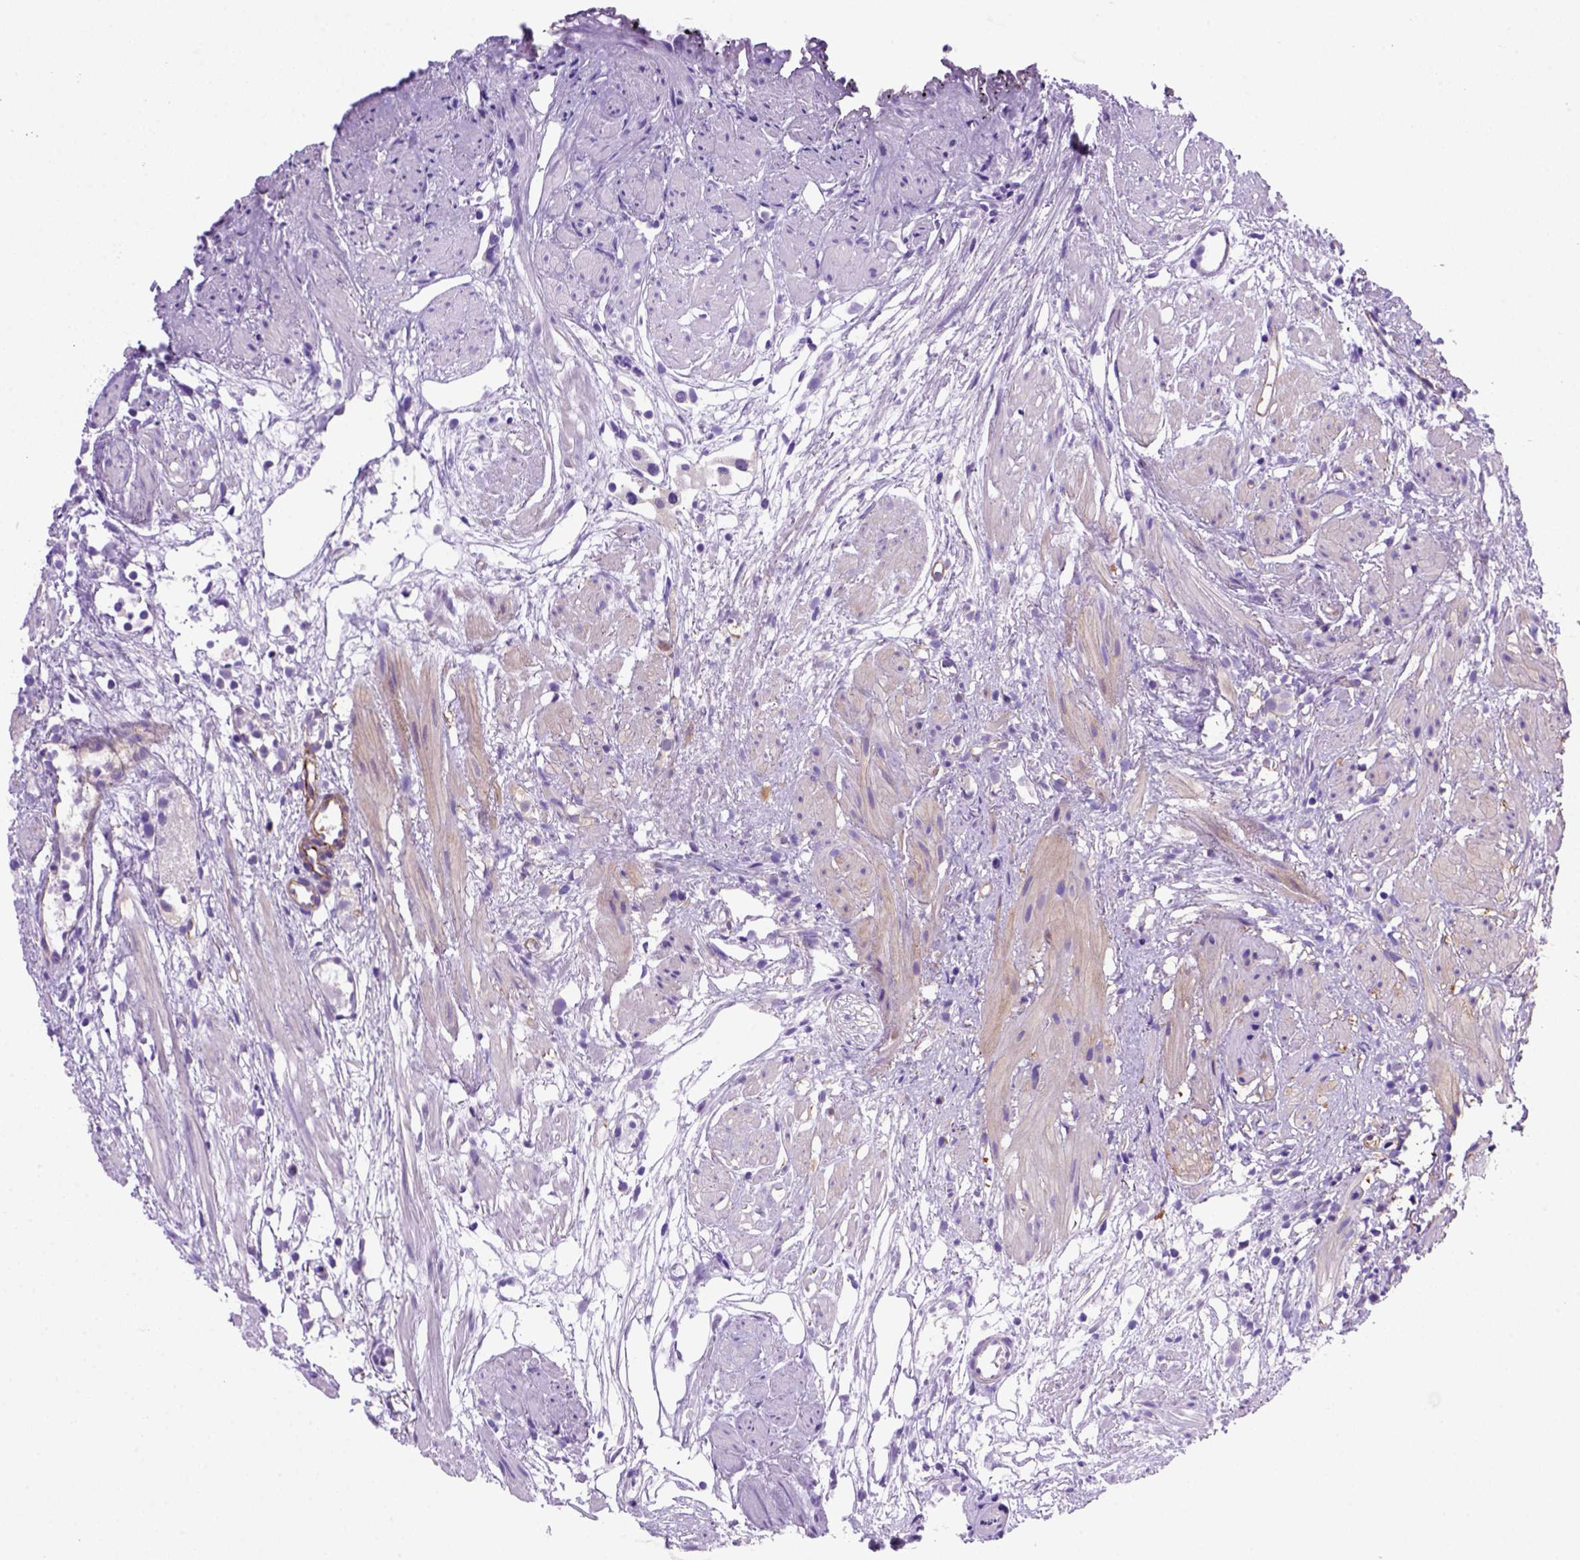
{"staining": {"intensity": "negative", "quantity": "none", "location": "none"}, "tissue": "prostate cancer", "cell_type": "Tumor cells", "image_type": "cancer", "snomed": [{"axis": "morphology", "description": "Adenocarcinoma, High grade"}, {"axis": "topography", "description": "Prostate"}], "caption": "Adenocarcinoma (high-grade) (prostate) was stained to show a protein in brown. There is no significant staining in tumor cells.", "gene": "PEX12", "patient": {"sex": "male", "age": 68}}